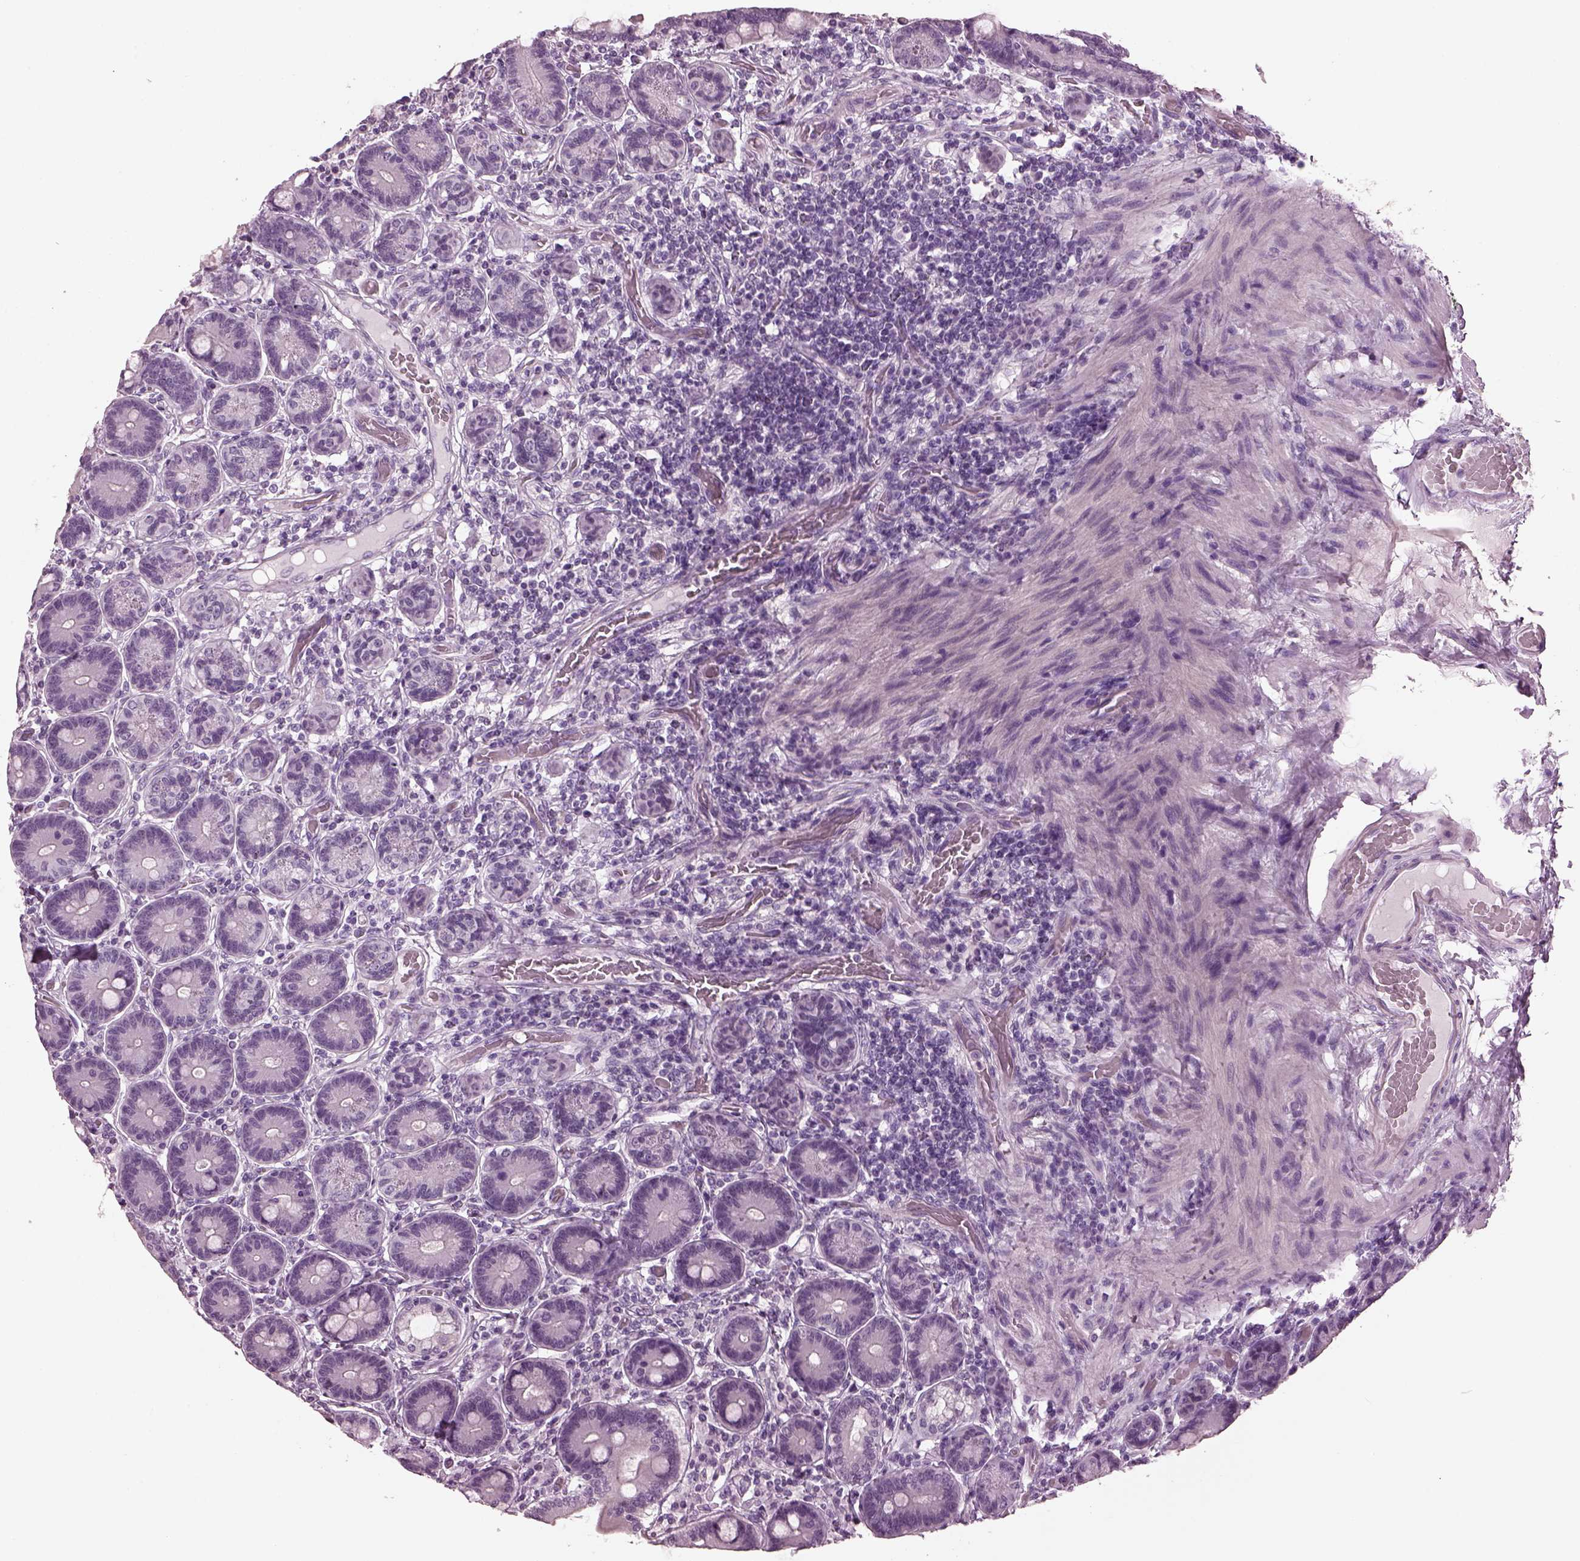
{"staining": {"intensity": "negative", "quantity": "none", "location": "none"}, "tissue": "duodenum", "cell_type": "Glandular cells", "image_type": "normal", "snomed": [{"axis": "morphology", "description": "Normal tissue, NOS"}, {"axis": "topography", "description": "Duodenum"}], "caption": "Immunohistochemistry of benign human duodenum exhibits no positivity in glandular cells.", "gene": "SLC6A17", "patient": {"sex": "female", "age": 62}}